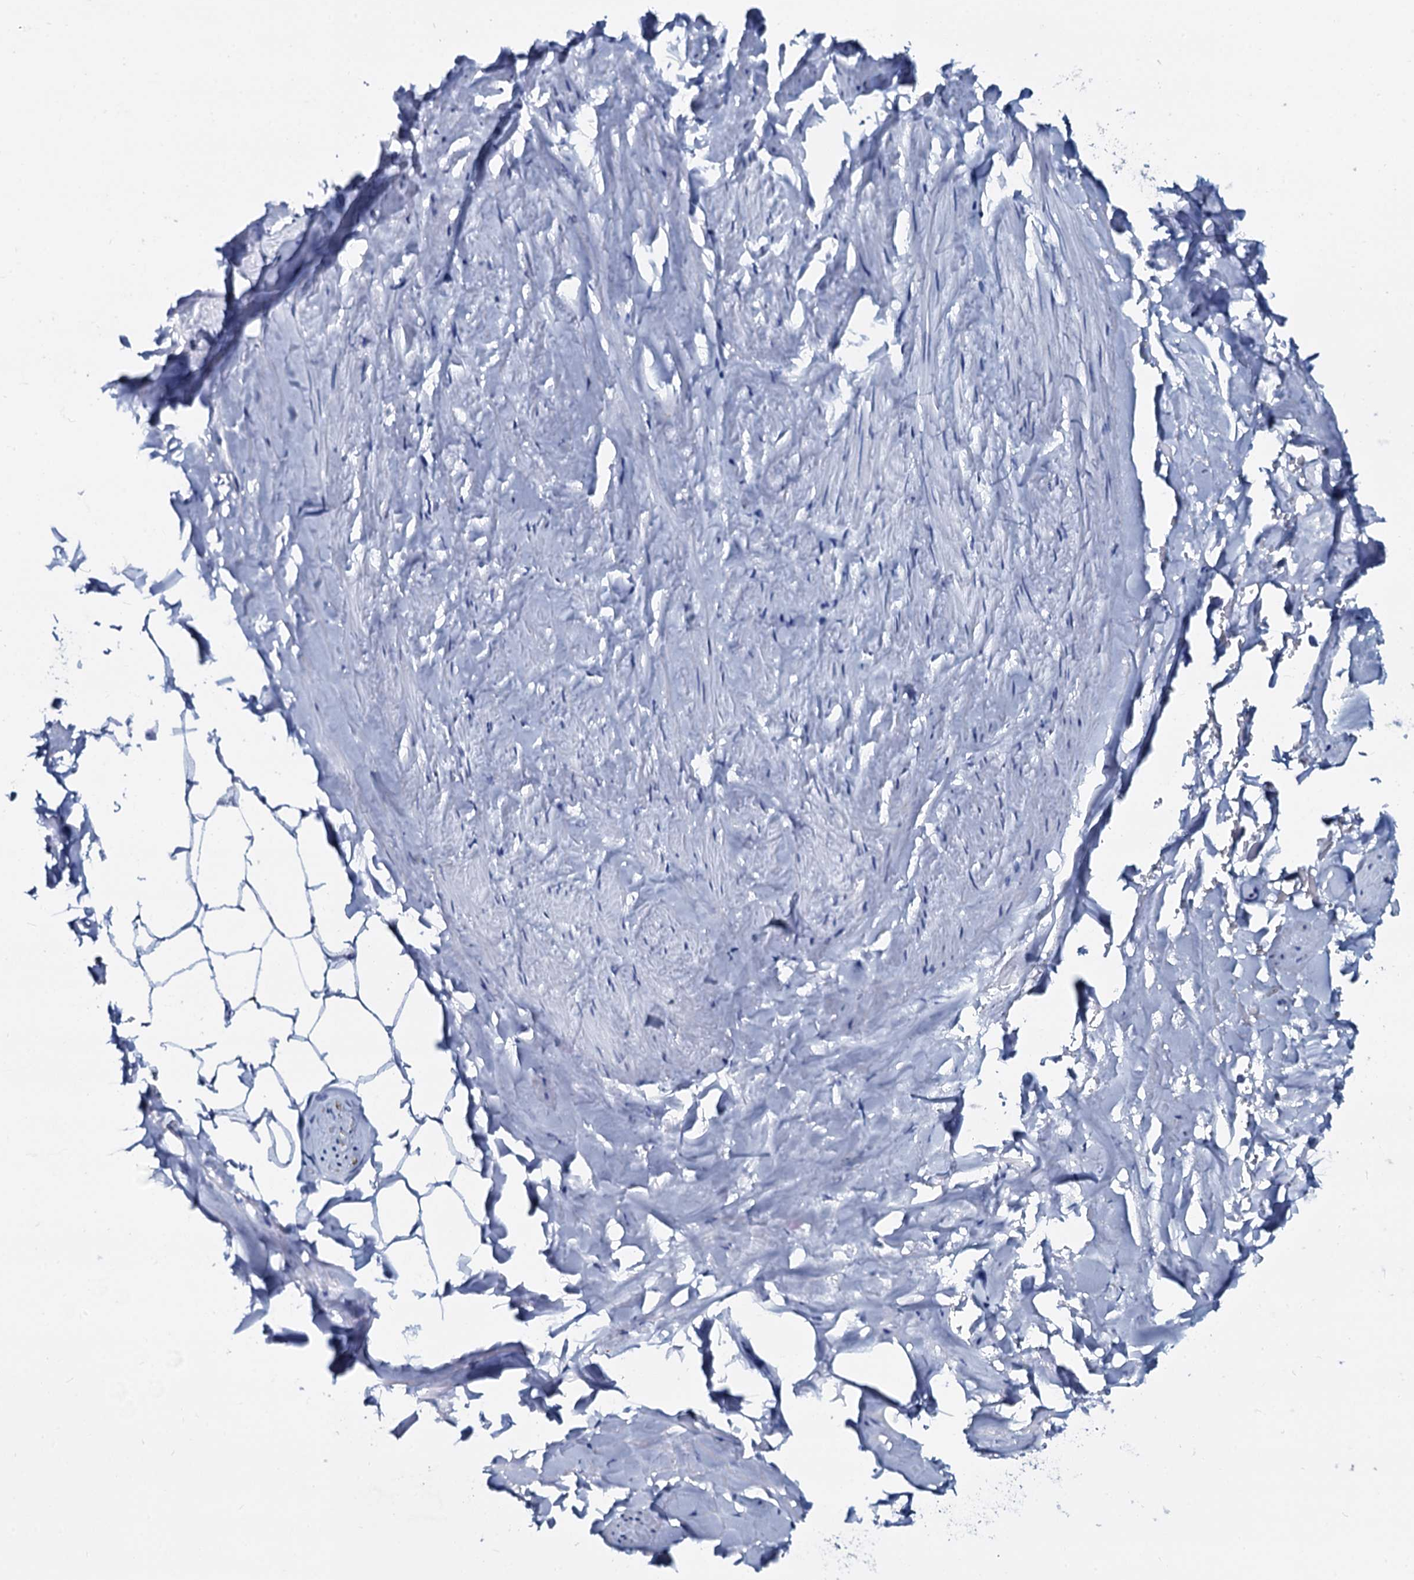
{"staining": {"intensity": "negative", "quantity": "none", "location": "none"}, "tissue": "adipose tissue", "cell_type": "Adipocytes", "image_type": "normal", "snomed": [{"axis": "morphology", "description": "Normal tissue, NOS"}, {"axis": "morphology", "description": "Adenocarcinoma, Low grade"}, {"axis": "topography", "description": "Prostate"}, {"axis": "topography", "description": "Peripheral nerve tissue"}], "caption": "Protein analysis of normal adipose tissue demonstrates no significant expression in adipocytes. (Brightfield microscopy of DAB immunohistochemistry at high magnification).", "gene": "SLC4A7", "patient": {"sex": "male", "age": 63}}